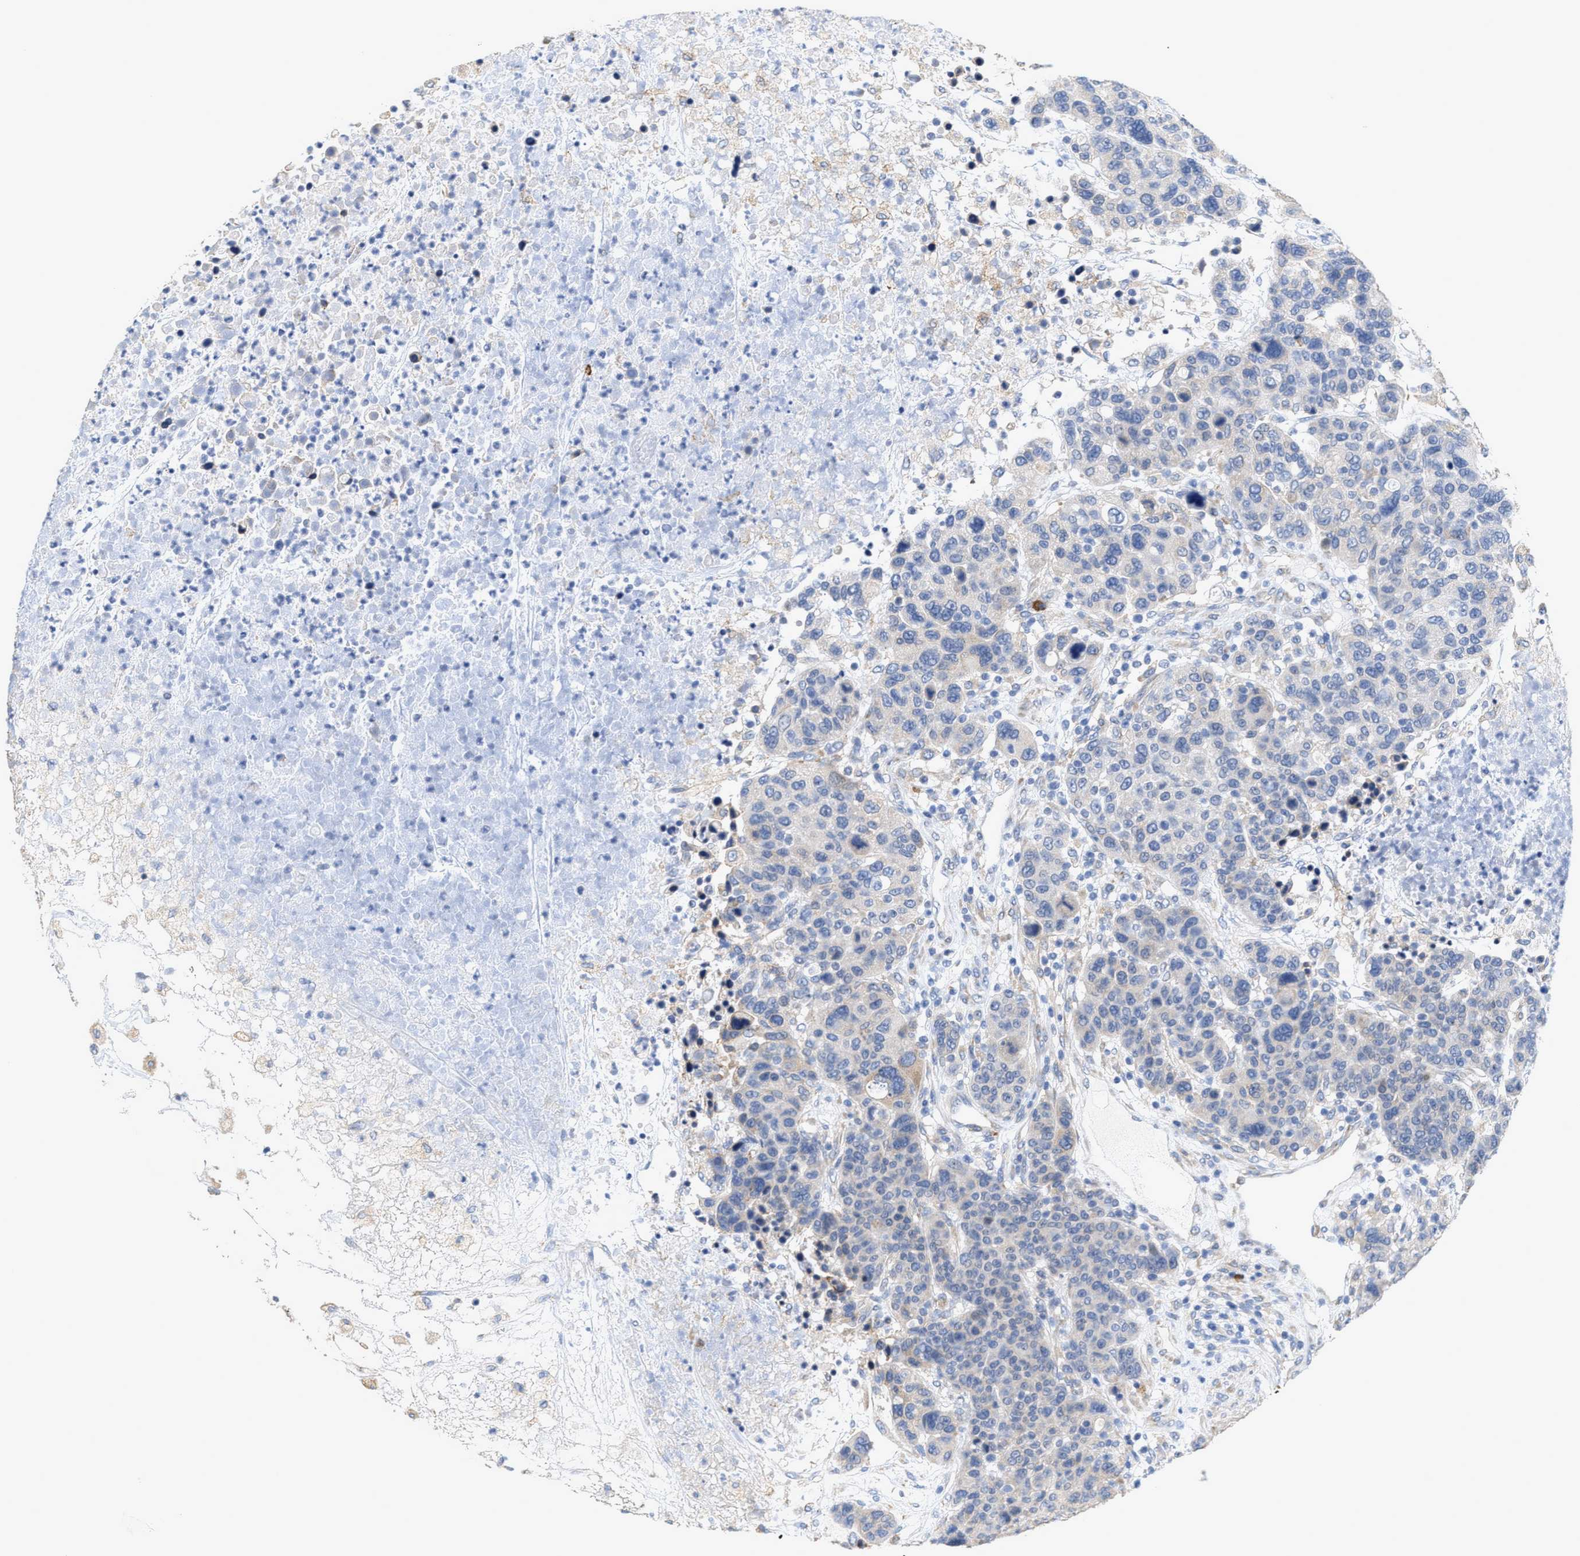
{"staining": {"intensity": "weak", "quantity": "<25%", "location": "cytoplasmic/membranous"}, "tissue": "breast cancer", "cell_type": "Tumor cells", "image_type": "cancer", "snomed": [{"axis": "morphology", "description": "Duct carcinoma"}, {"axis": "topography", "description": "Breast"}], "caption": "A photomicrograph of human infiltrating ductal carcinoma (breast) is negative for staining in tumor cells.", "gene": "RYR2", "patient": {"sex": "female", "age": 37}}